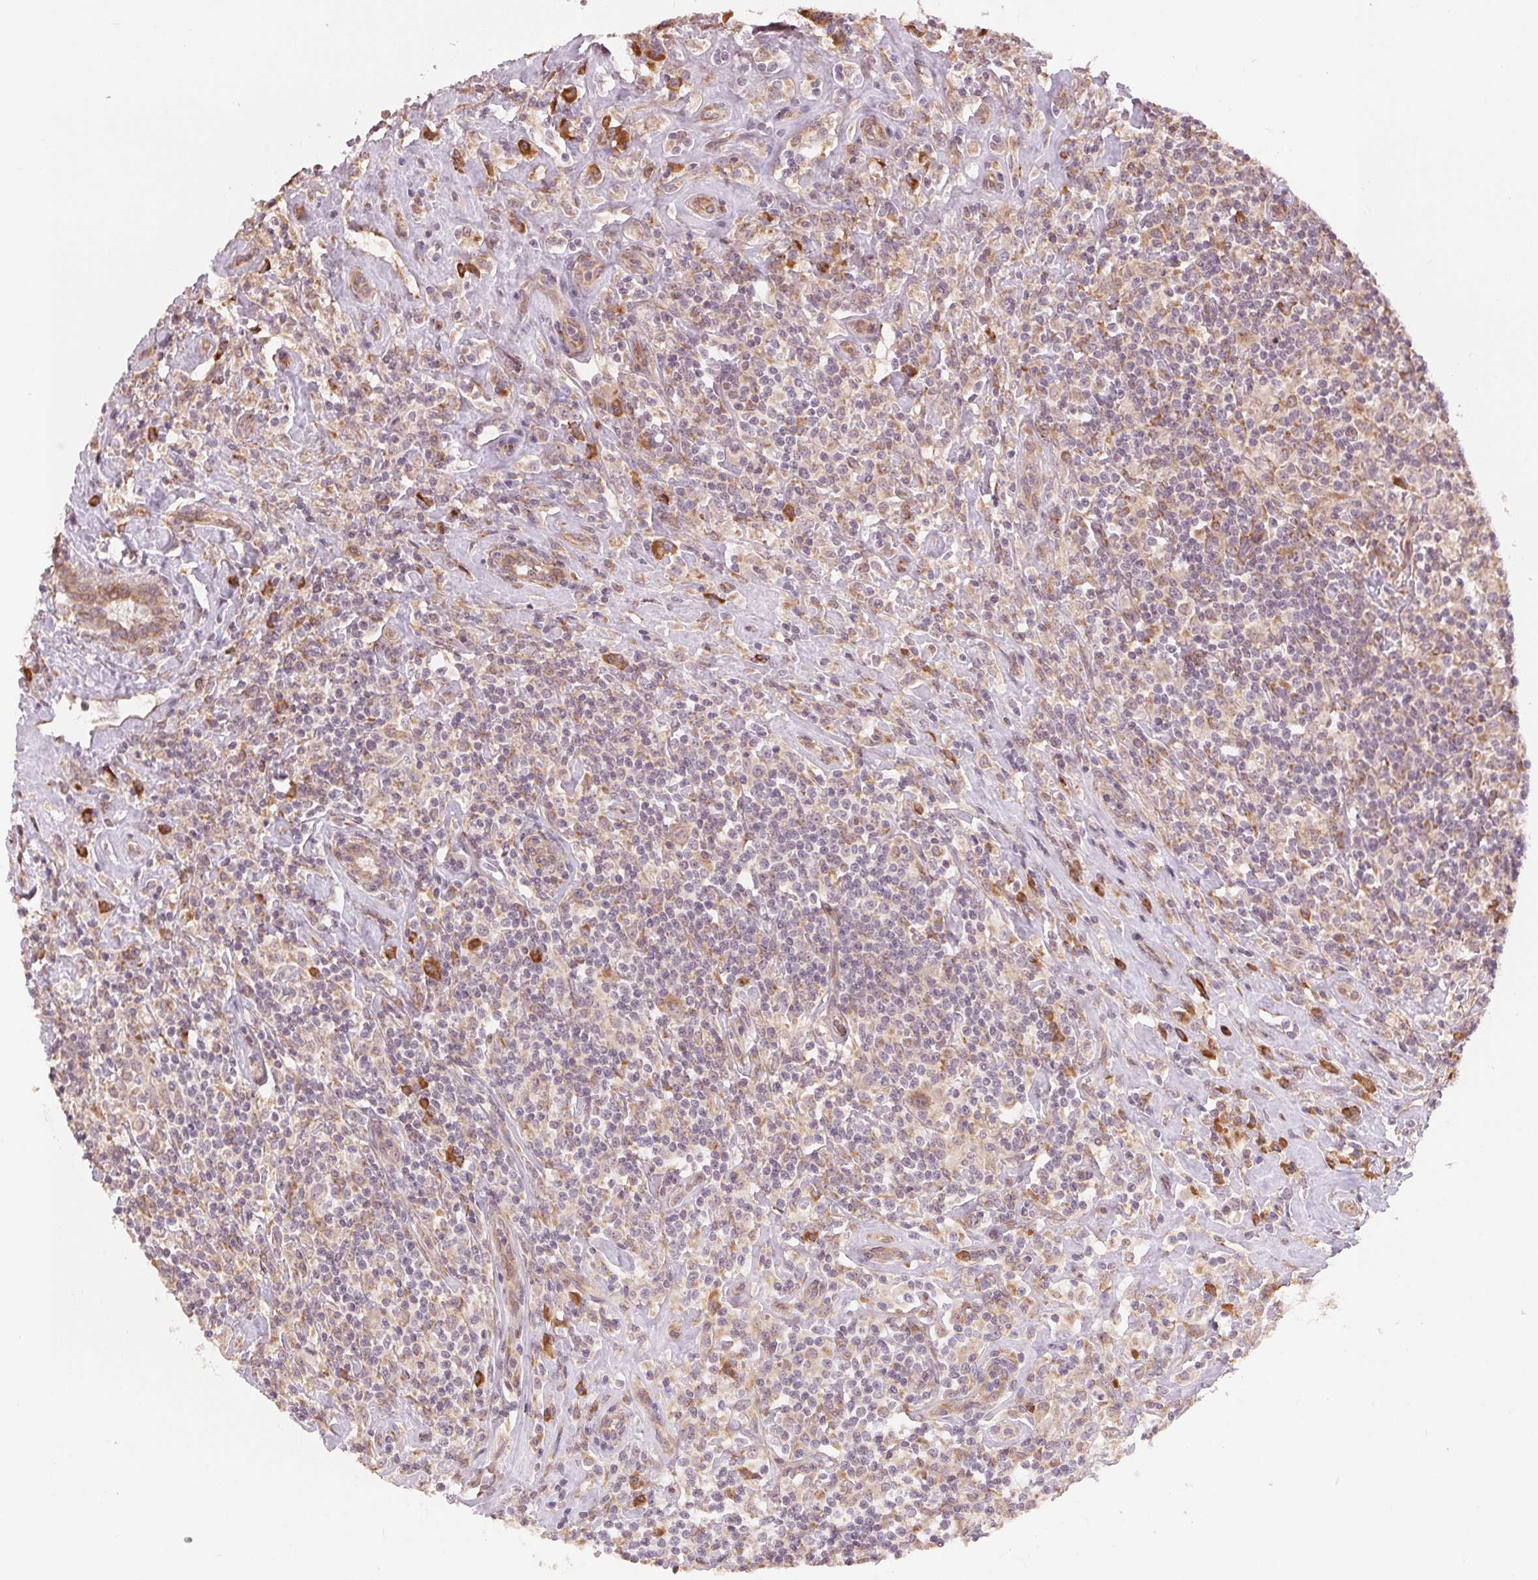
{"staining": {"intensity": "moderate", "quantity": "25%-75%", "location": "cytoplasmic/membranous"}, "tissue": "lymphoma", "cell_type": "Tumor cells", "image_type": "cancer", "snomed": [{"axis": "morphology", "description": "Hodgkin's disease, NOS"}, {"axis": "morphology", "description": "Hodgkin's lymphoma, nodular sclerosis"}, {"axis": "topography", "description": "Lymph node"}], "caption": "Hodgkin's disease was stained to show a protein in brown. There is medium levels of moderate cytoplasmic/membranous positivity in approximately 25%-75% of tumor cells.", "gene": "SLC20A1", "patient": {"sex": "female", "age": 10}}